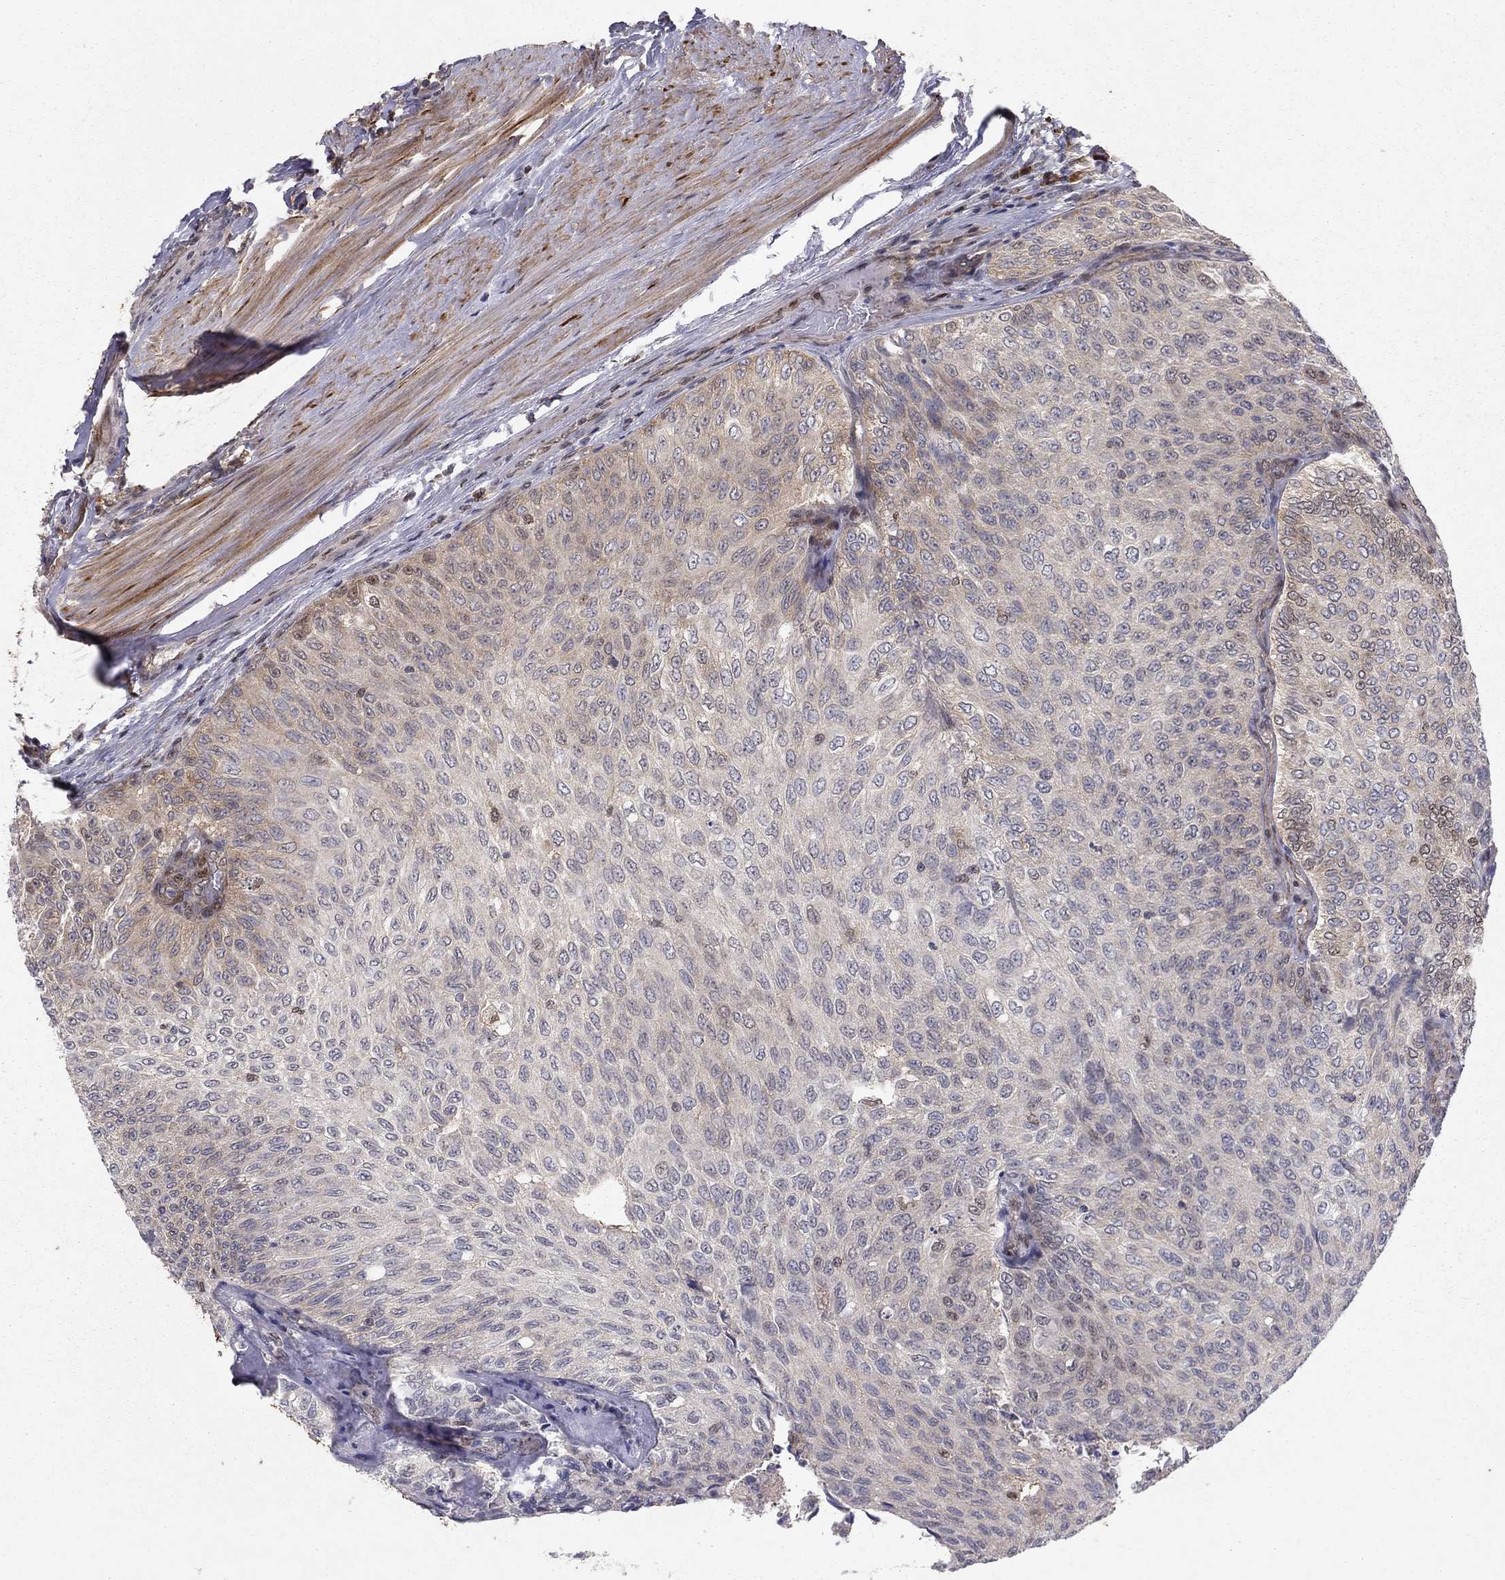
{"staining": {"intensity": "negative", "quantity": "none", "location": "none"}, "tissue": "urothelial cancer", "cell_type": "Tumor cells", "image_type": "cancer", "snomed": [{"axis": "morphology", "description": "Urothelial carcinoma, Low grade"}, {"axis": "topography", "description": "Ureter, NOS"}, {"axis": "topography", "description": "Urinary bladder"}], "caption": "Tumor cells show no significant staining in low-grade urothelial carcinoma. The staining was performed using DAB (3,3'-diaminobenzidine) to visualize the protein expression in brown, while the nuclei were stained in blue with hematoxylin (Magnification: 20x).", "gene": "CRTC1", "patient": {"sex": "male", "age": 78}}